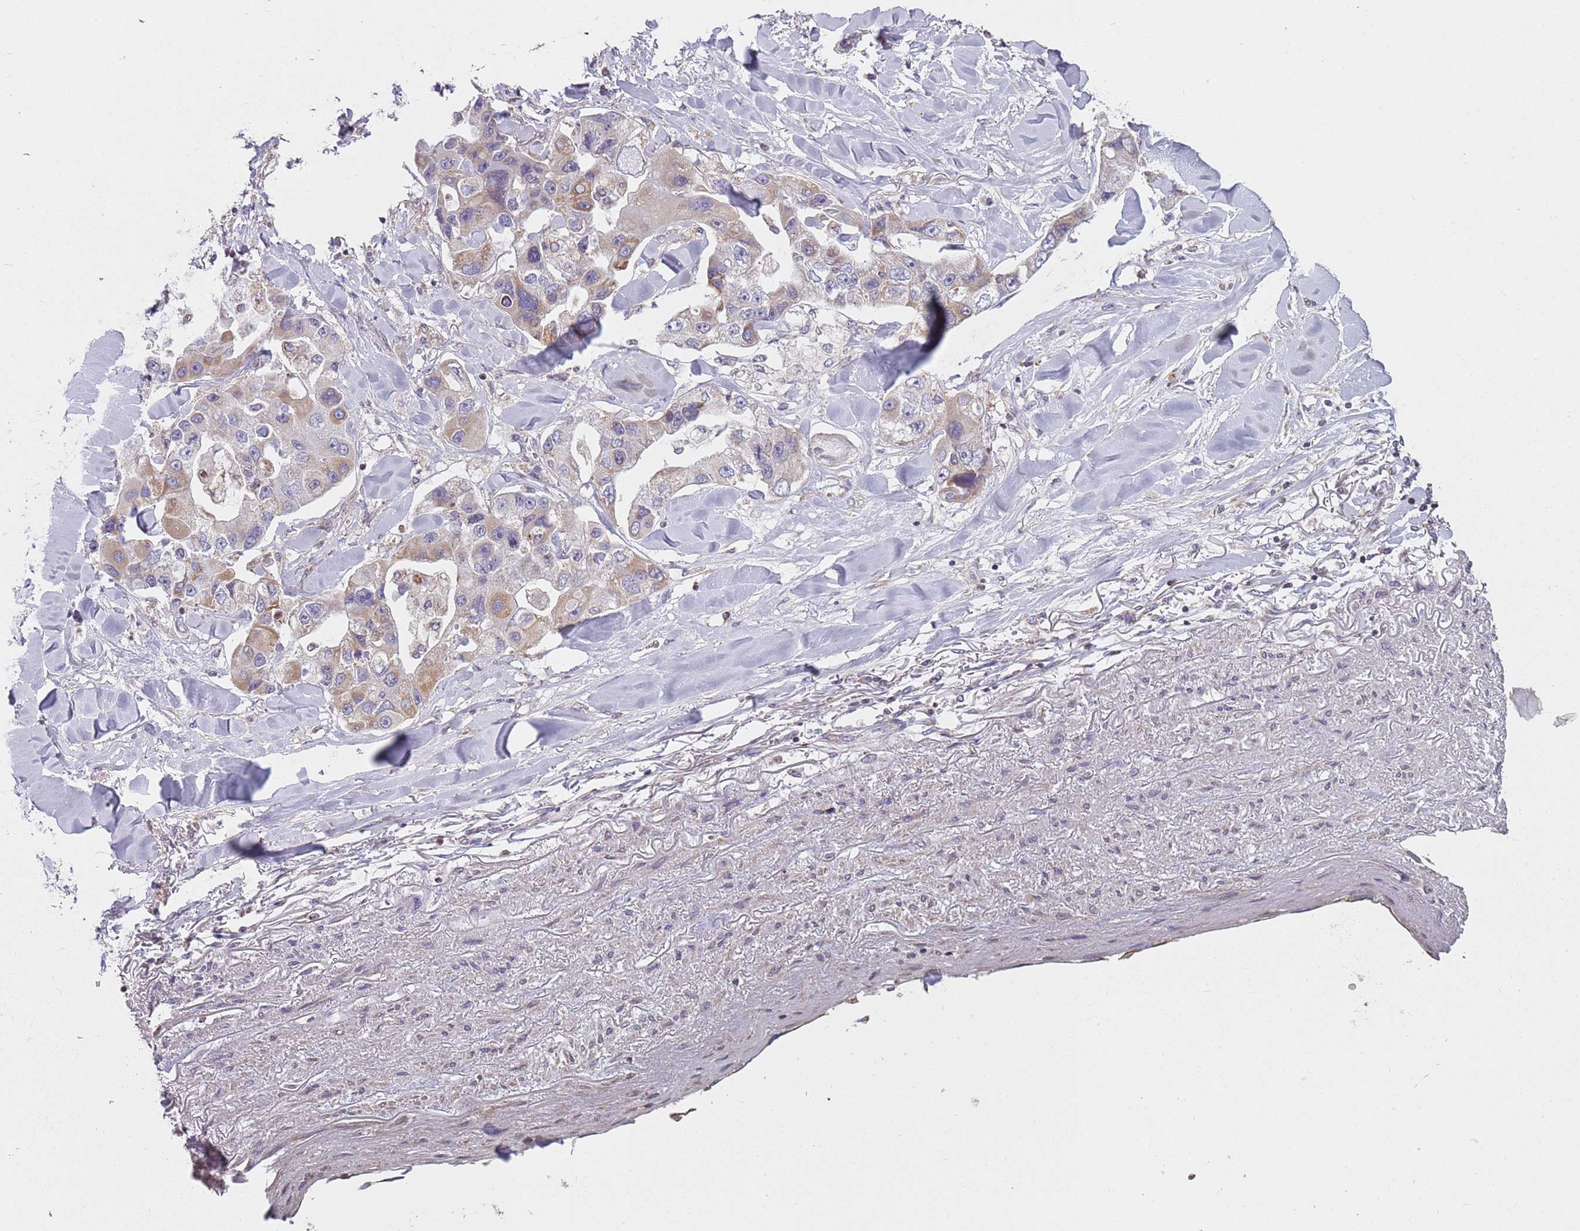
{"staining": {"intensity": "moderate", "quantity": "25%-75%", "location": "cytoplasmic/membranous"}, "tissue": "lung cancer", "cell_type": "Tumor cells", "image_type": "cancer", "snomed": [{"axis": "morphology", "description": "Adenocarcinoma, NOS"}, {"axis": "topography", "description": "Lung"}], "caption": "An immunohistochemistry micrograph of tumor tissue is shown. Protein staining in brown labels moderate cytoplasmic/membranous positivity in adenocarcinoma (lung) within tumor cells. Immunohistochemistry stains the protein in brown and the nuclei are stained blue.", "gene": "GAS8", "patient": {"sex": "female", "age": 54}}